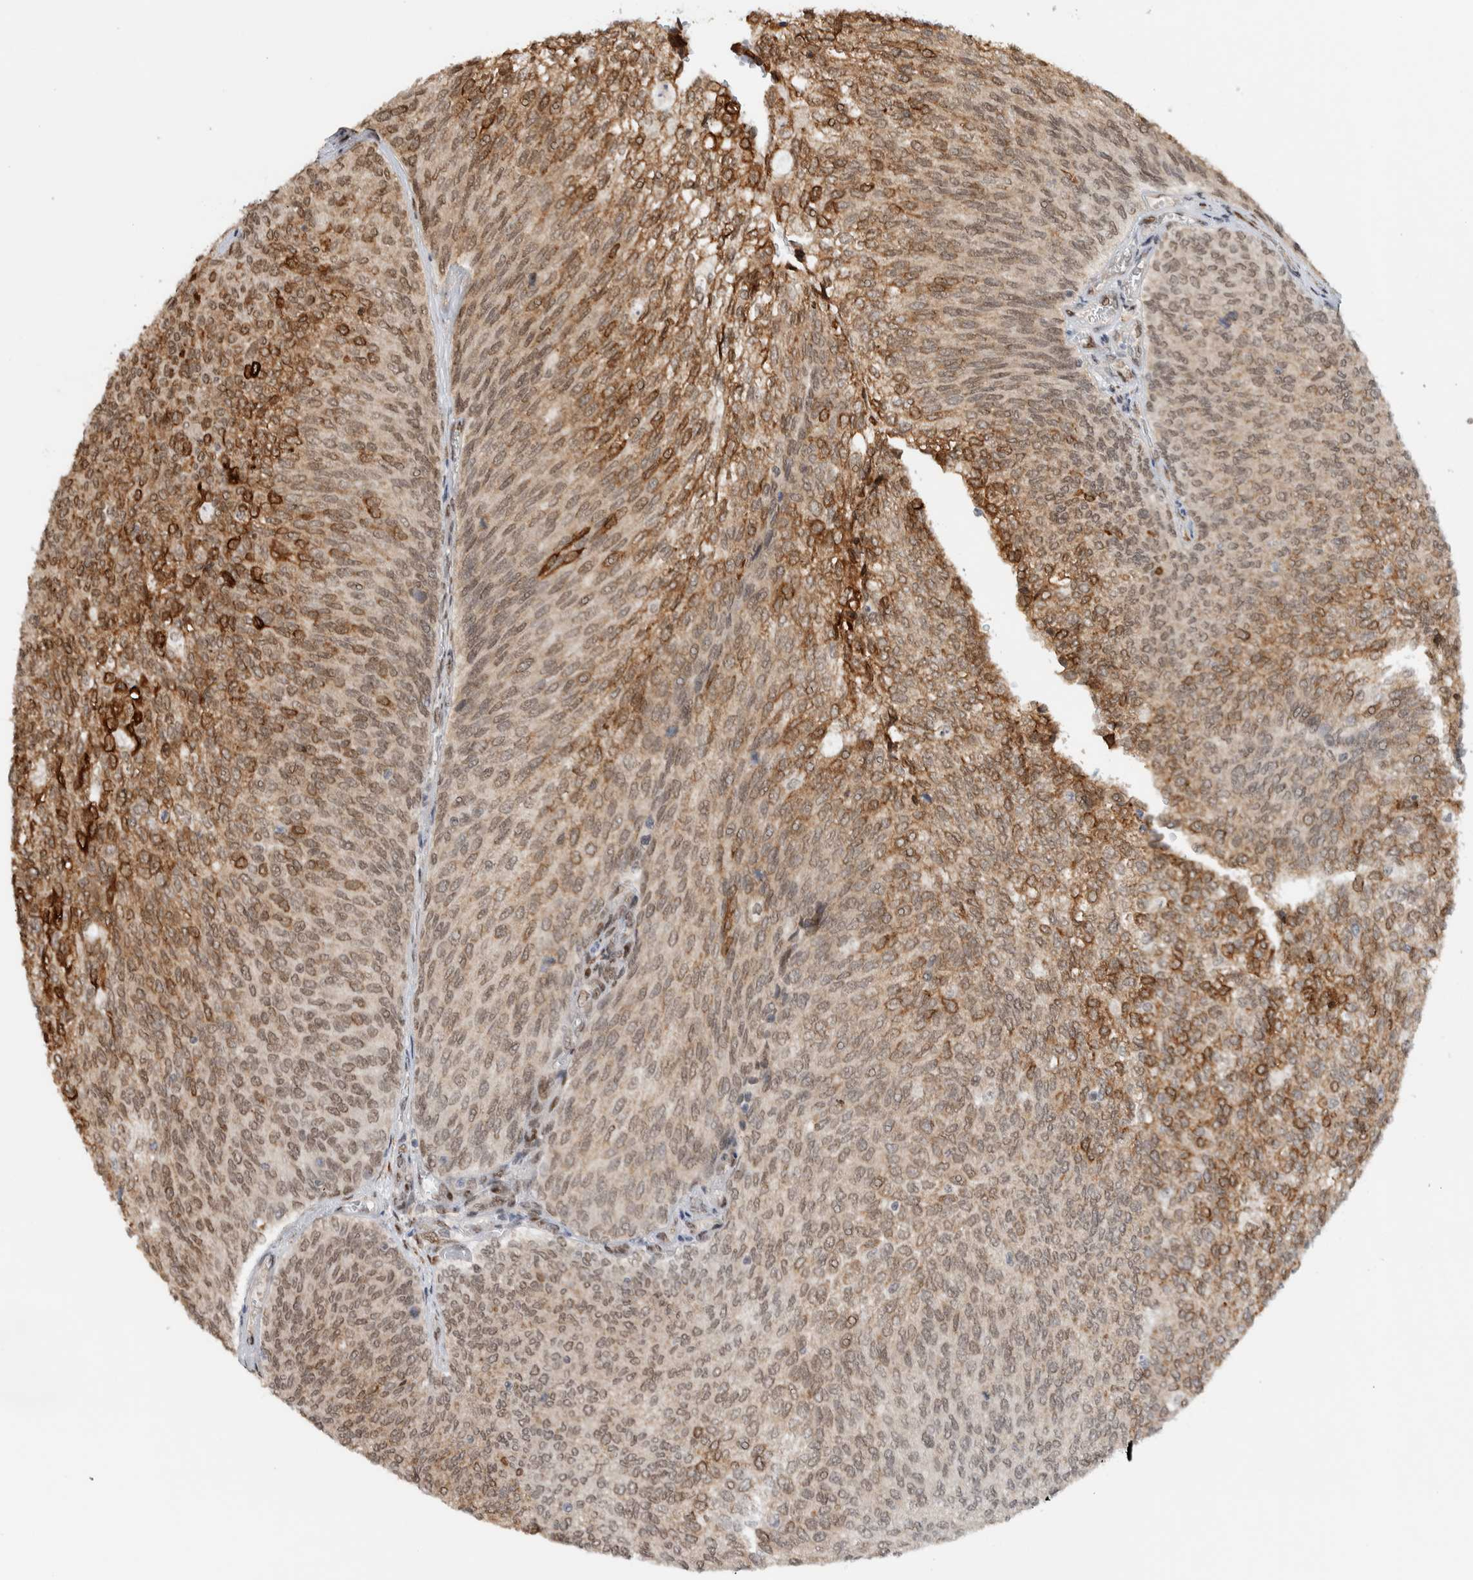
{"staining": {"intensity": "strong", "quantity": "25%-75%", "location": "cytoplasmic/membranous,nuclear"}, "tissue": "urothelial cancer", "cell_type": "Tumor cells", "image_type": "cancer", "snomed": [{"axis": "morphology", "description": "Urothelial carcinoma, Low grade"}, {"axis": "topography", "description": "Urinary bladder"}], "caption": "Urothelial cancer stained with DAB (3,3'-diaminobenzidine) immunohistochemistry (IHC) exhibits high levels of strong cytoplasmic/membranous and nuclear staining in approximately 25%-75% of tumor cells. (DAB IHC, brown staining for protein, blue staining for nuclei).", "gene": "TNRC18", "patient": {"sex": "female", "age": 79}}